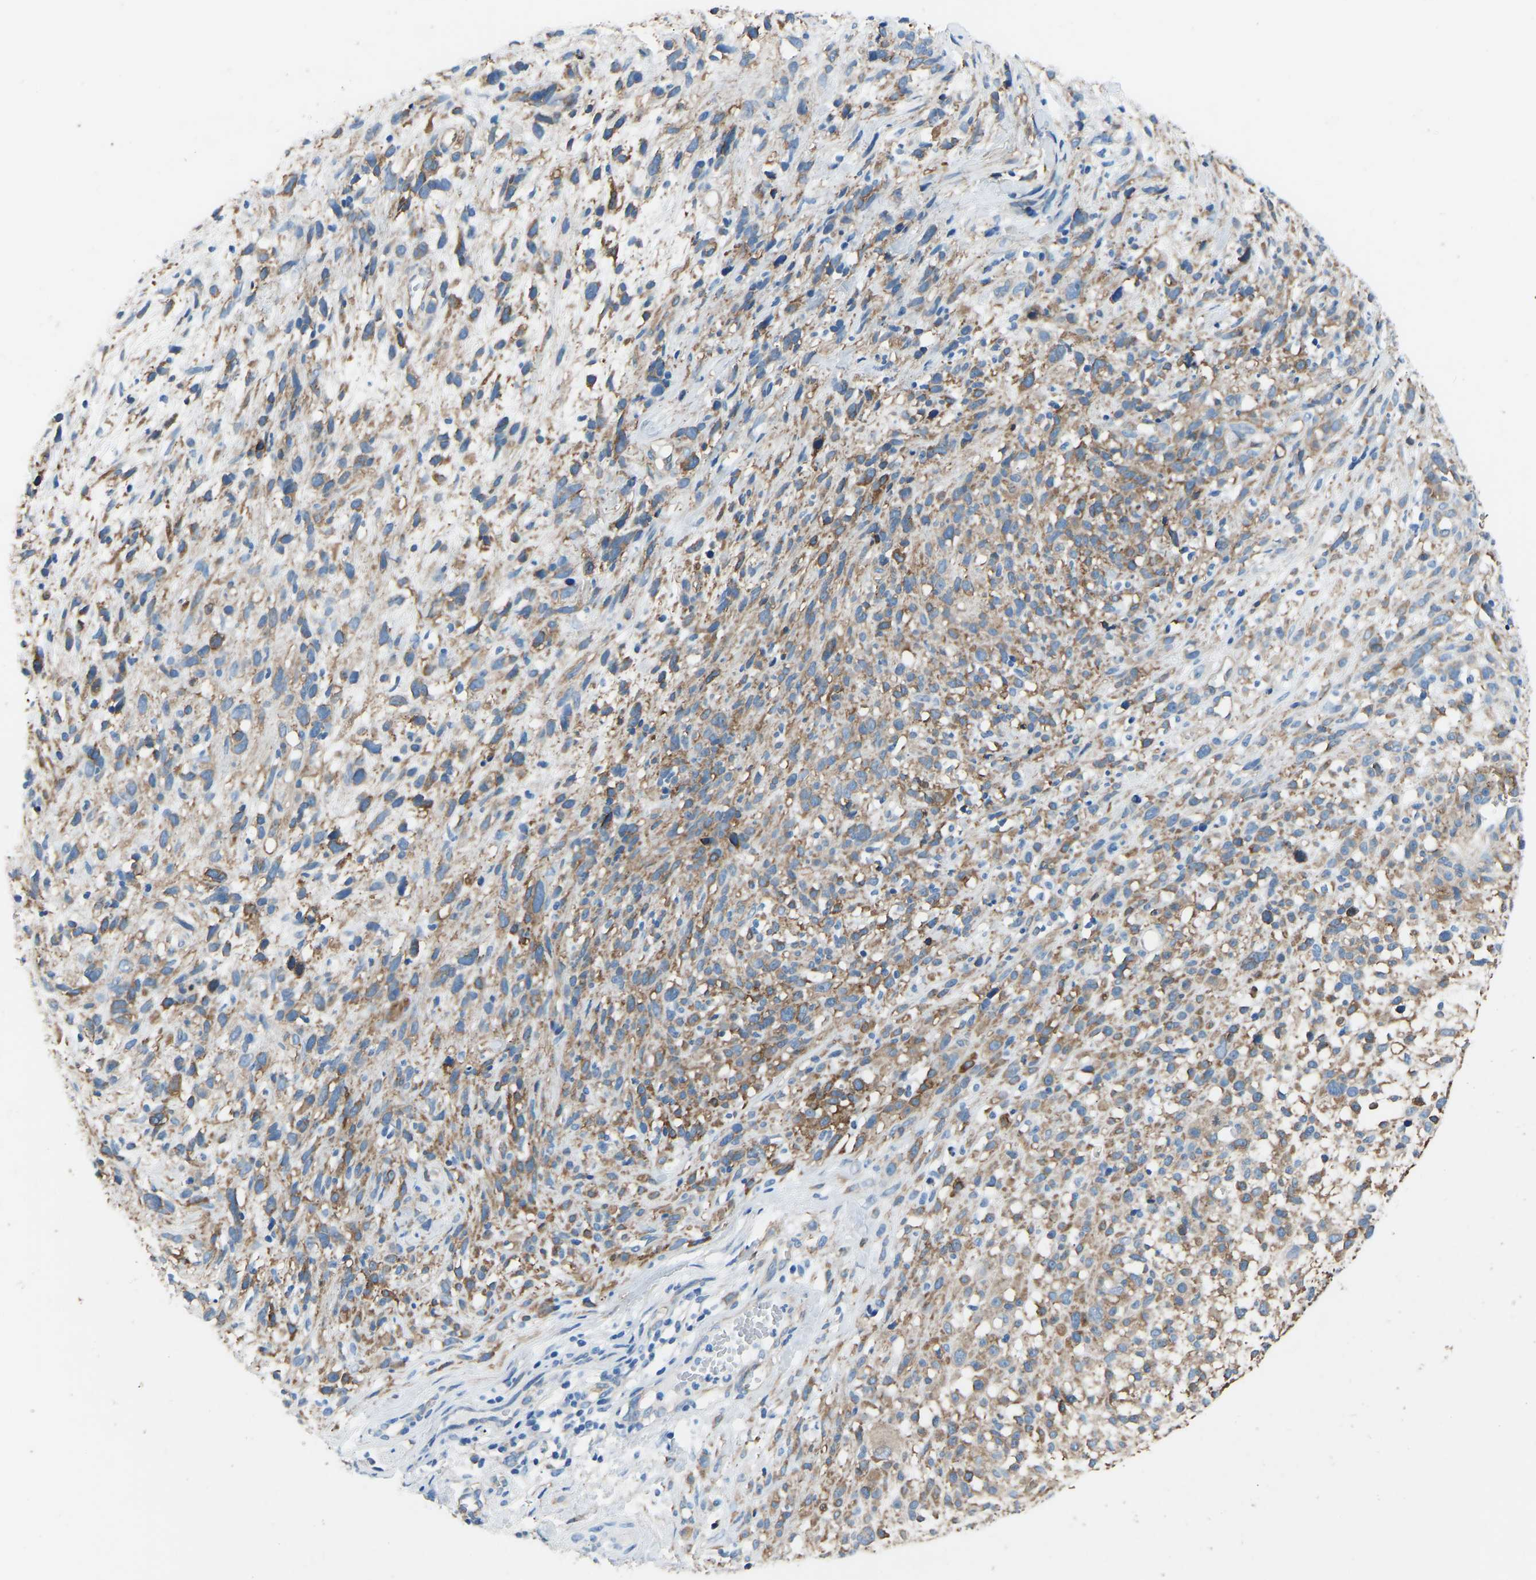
{"staining": {"intensity": "moderate", "quantity": ">75%", "location": "cytoplasmic/membranous"}, "tissue": "melanoma", "cell_type": "Tumor cells", "image_type": "cancer", "snomed": [{"axis": "morphology", "description": "Malignant melanoma, NOS"}, {"axis": "topography", "description": "Skin"}], "caption": "Tumor cells display medium levels of moderate cytoplasmic/membranous expression in about >75% of cells in human malignant melanoma.", "gene": "MYH10", "patient": {"sex": "female", "age": 55}}